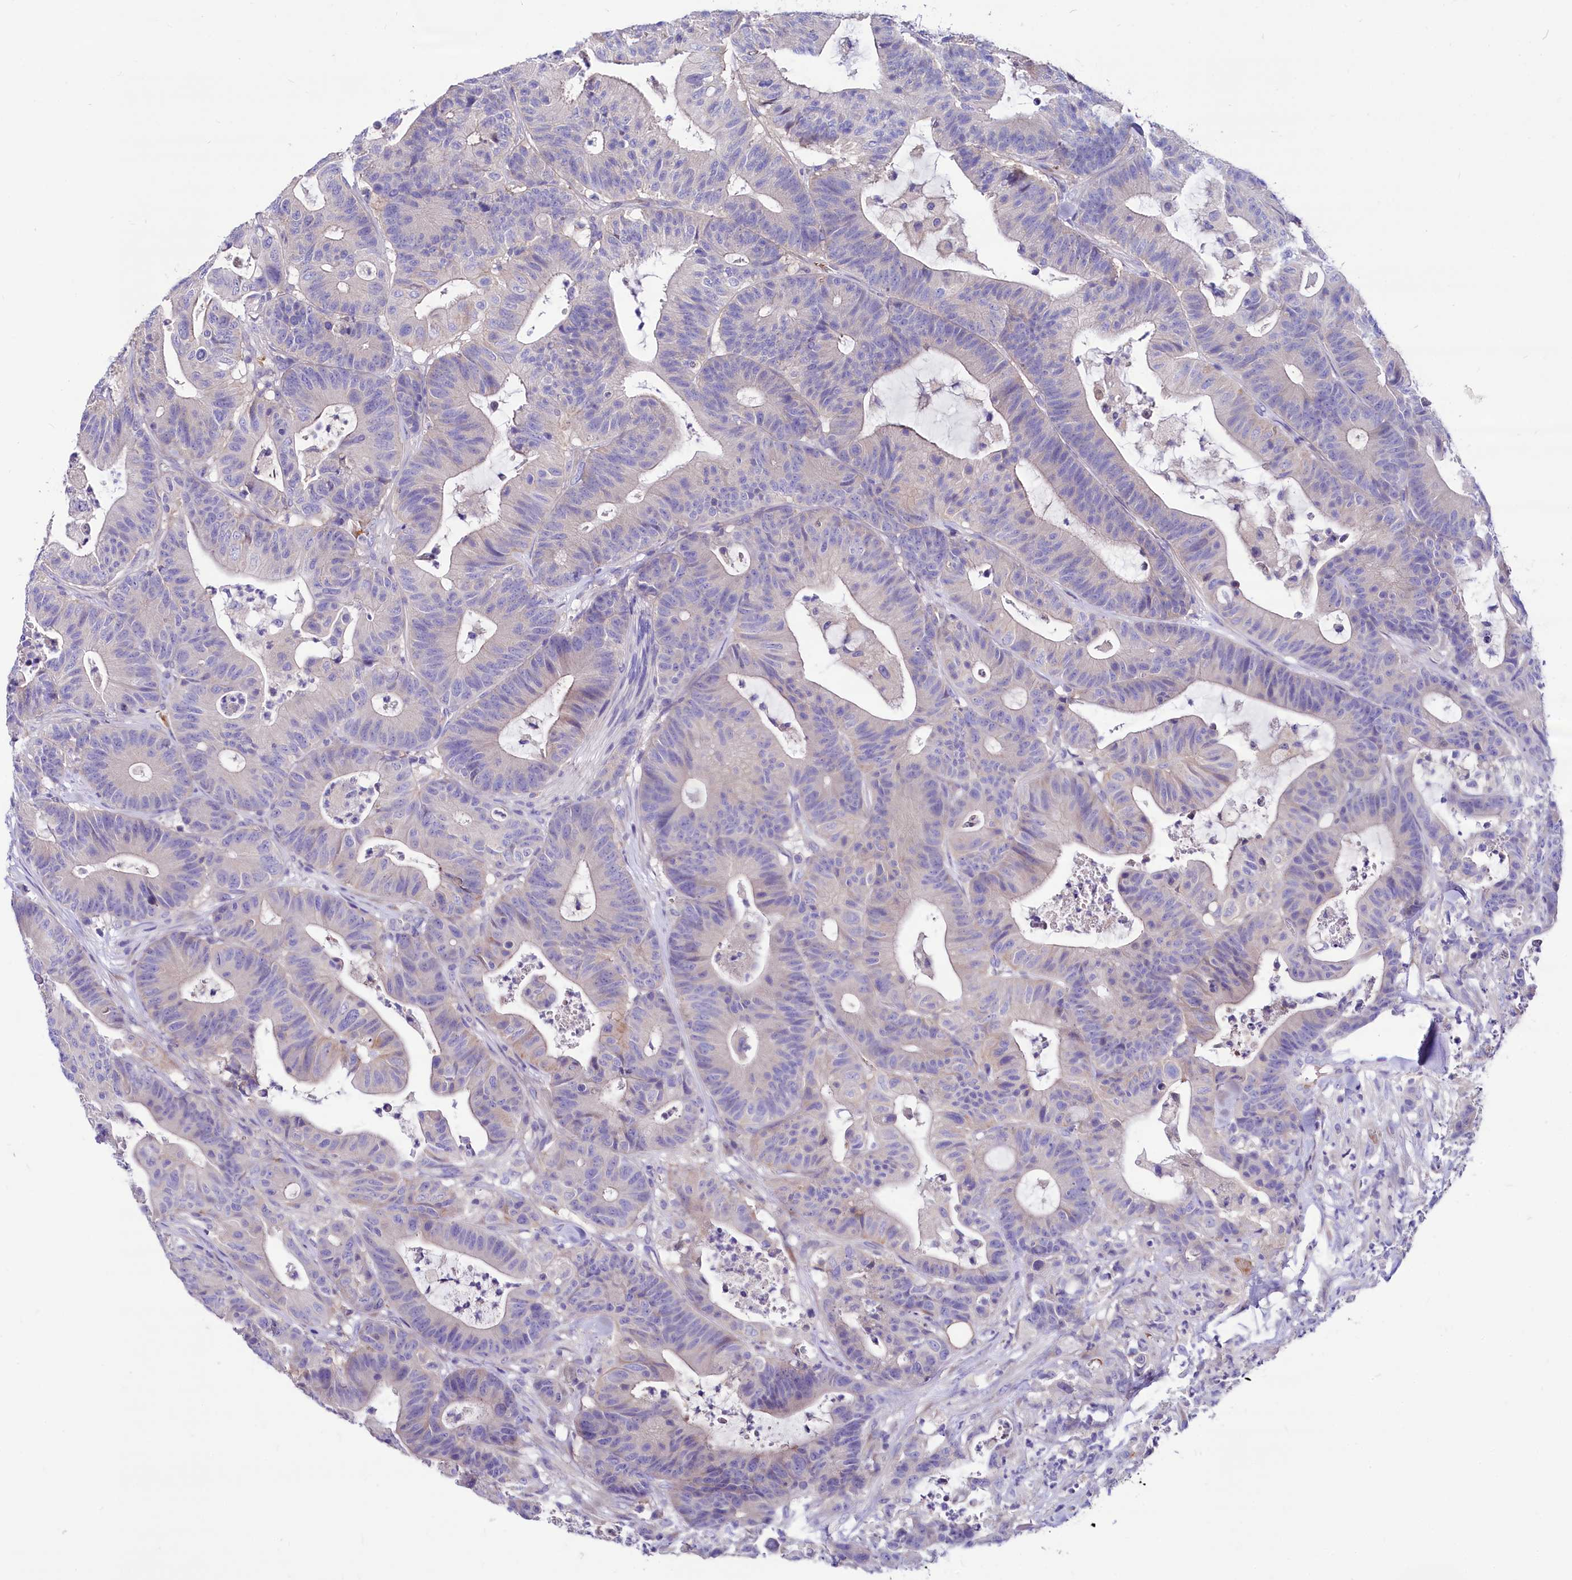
{"staining": {"intensity": "negative", "quantity": "none", "location": "none"}, "tissue": "colorectal cancer", "cell_type": "Tumor cells", "image_type": "cancer", "snomed": [{"axis": "morphology", "description": "Adenocarcinoma, NOS"}, {"axis": "topography", "description": "Colon"}], "caption": "Immunohistochemical staining of colorectal cancer (adenocarcinoma) exhibits no significant expression in tumor cells. (IHC, brightfield microscopy, high magnification).", "gene": "ABHD5", "patient": {"sex": "female", "age": 84}}